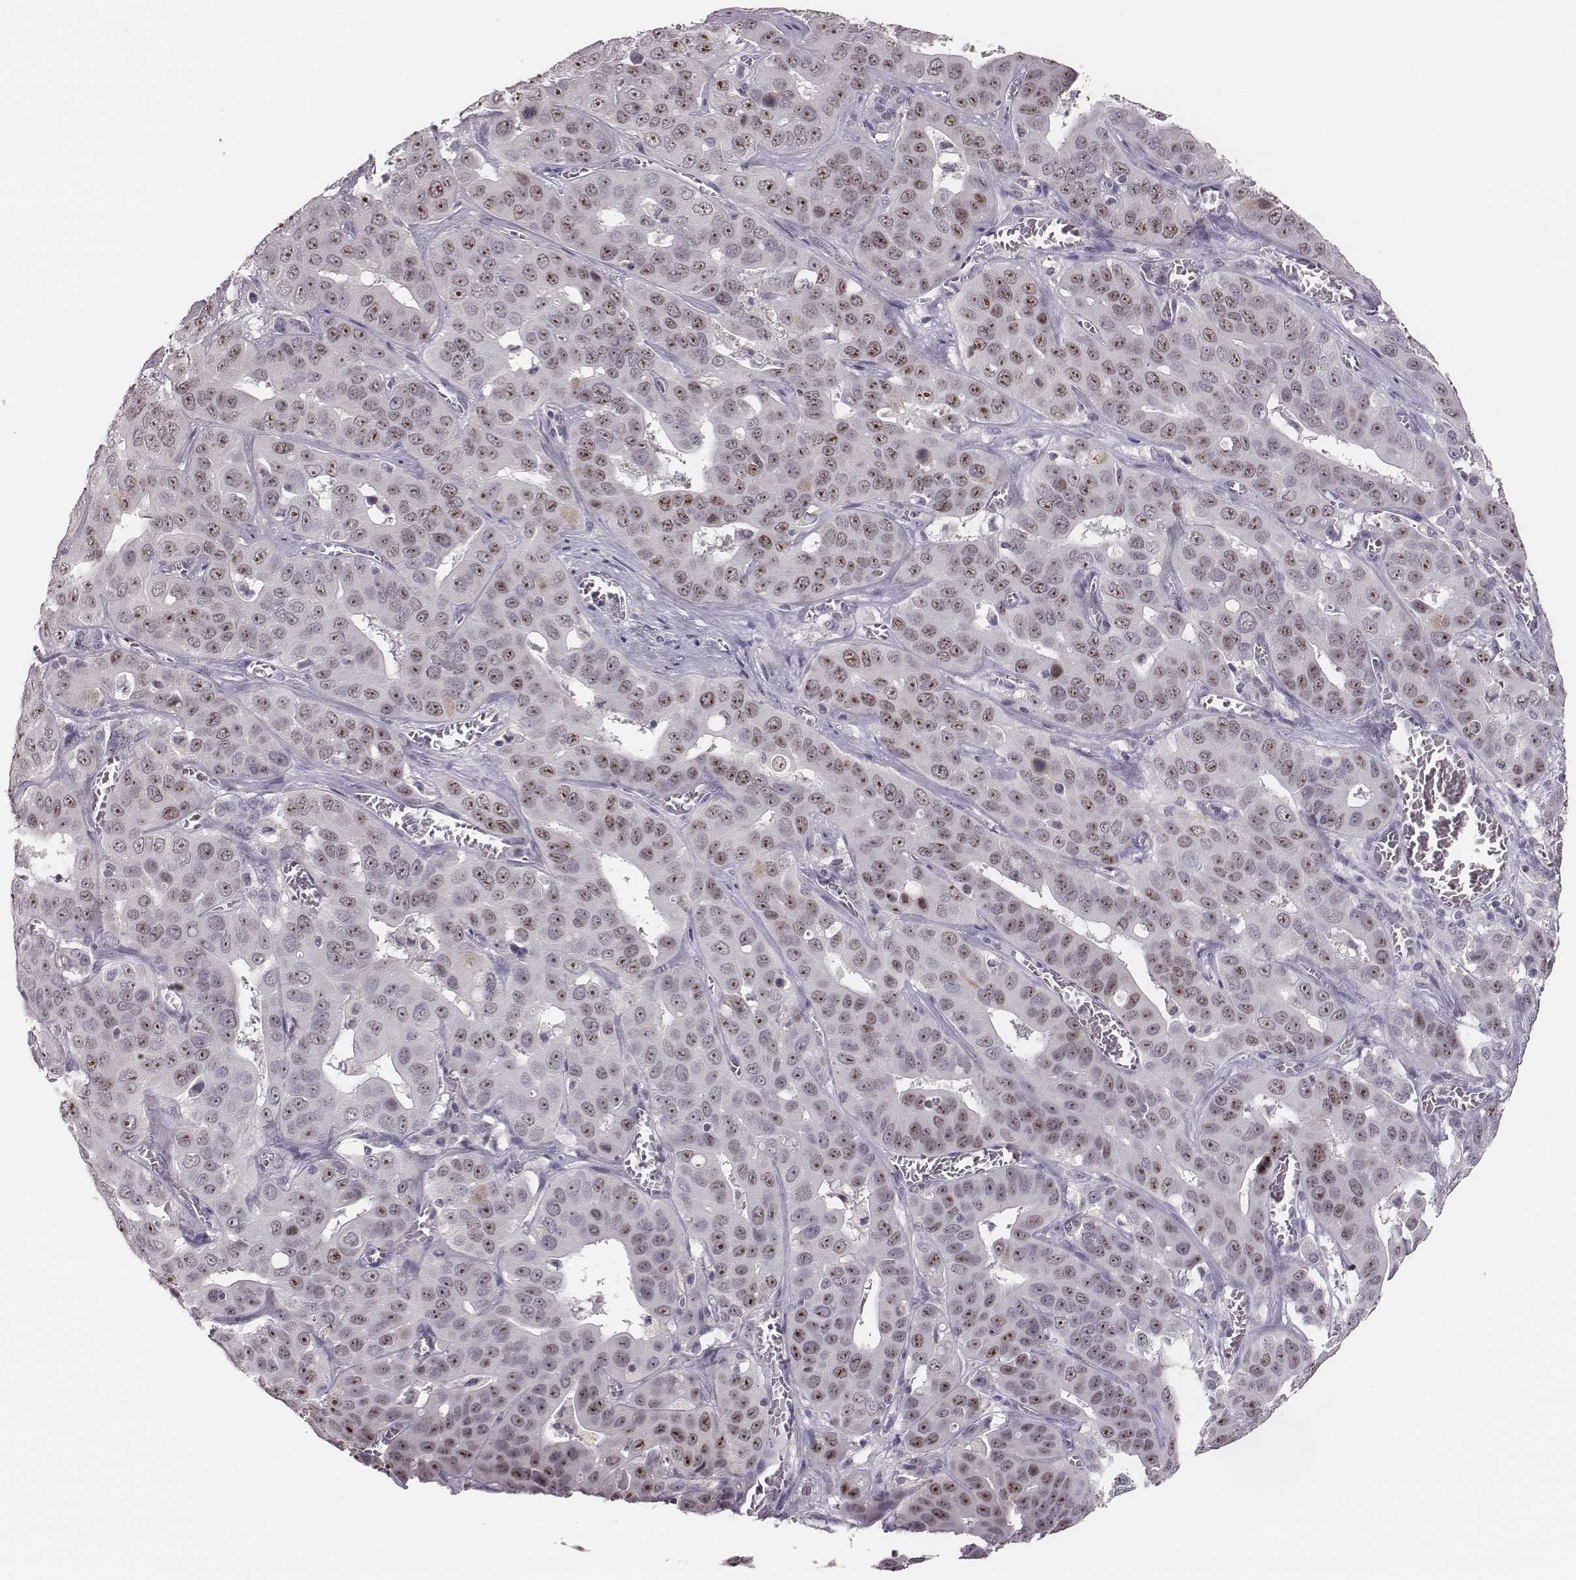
{"staining": {"intensity": "moderate", "quantity": "25%-75%", "location": "nuclear"}, "tissue": "liver cancer", "cell_type": "Tumor cells", "image_type": "cancer", "snomed": [{"axis": "morphology", "description": "Cholangiocarcinoma"}, {"axis": "topography", "description": "Liver"}], "caption": "High-magnification brightfield microscopy of liver cancer (cholangiocarcinoma) stained with DAB (brown) and counterstained with hematoxylin (blue). tumor cells exhibit moderate nuclear positivity is present in approximately25%-75% of cells.", "gene": "NIFK", "patient": {"sex": "female", "age": 52}}